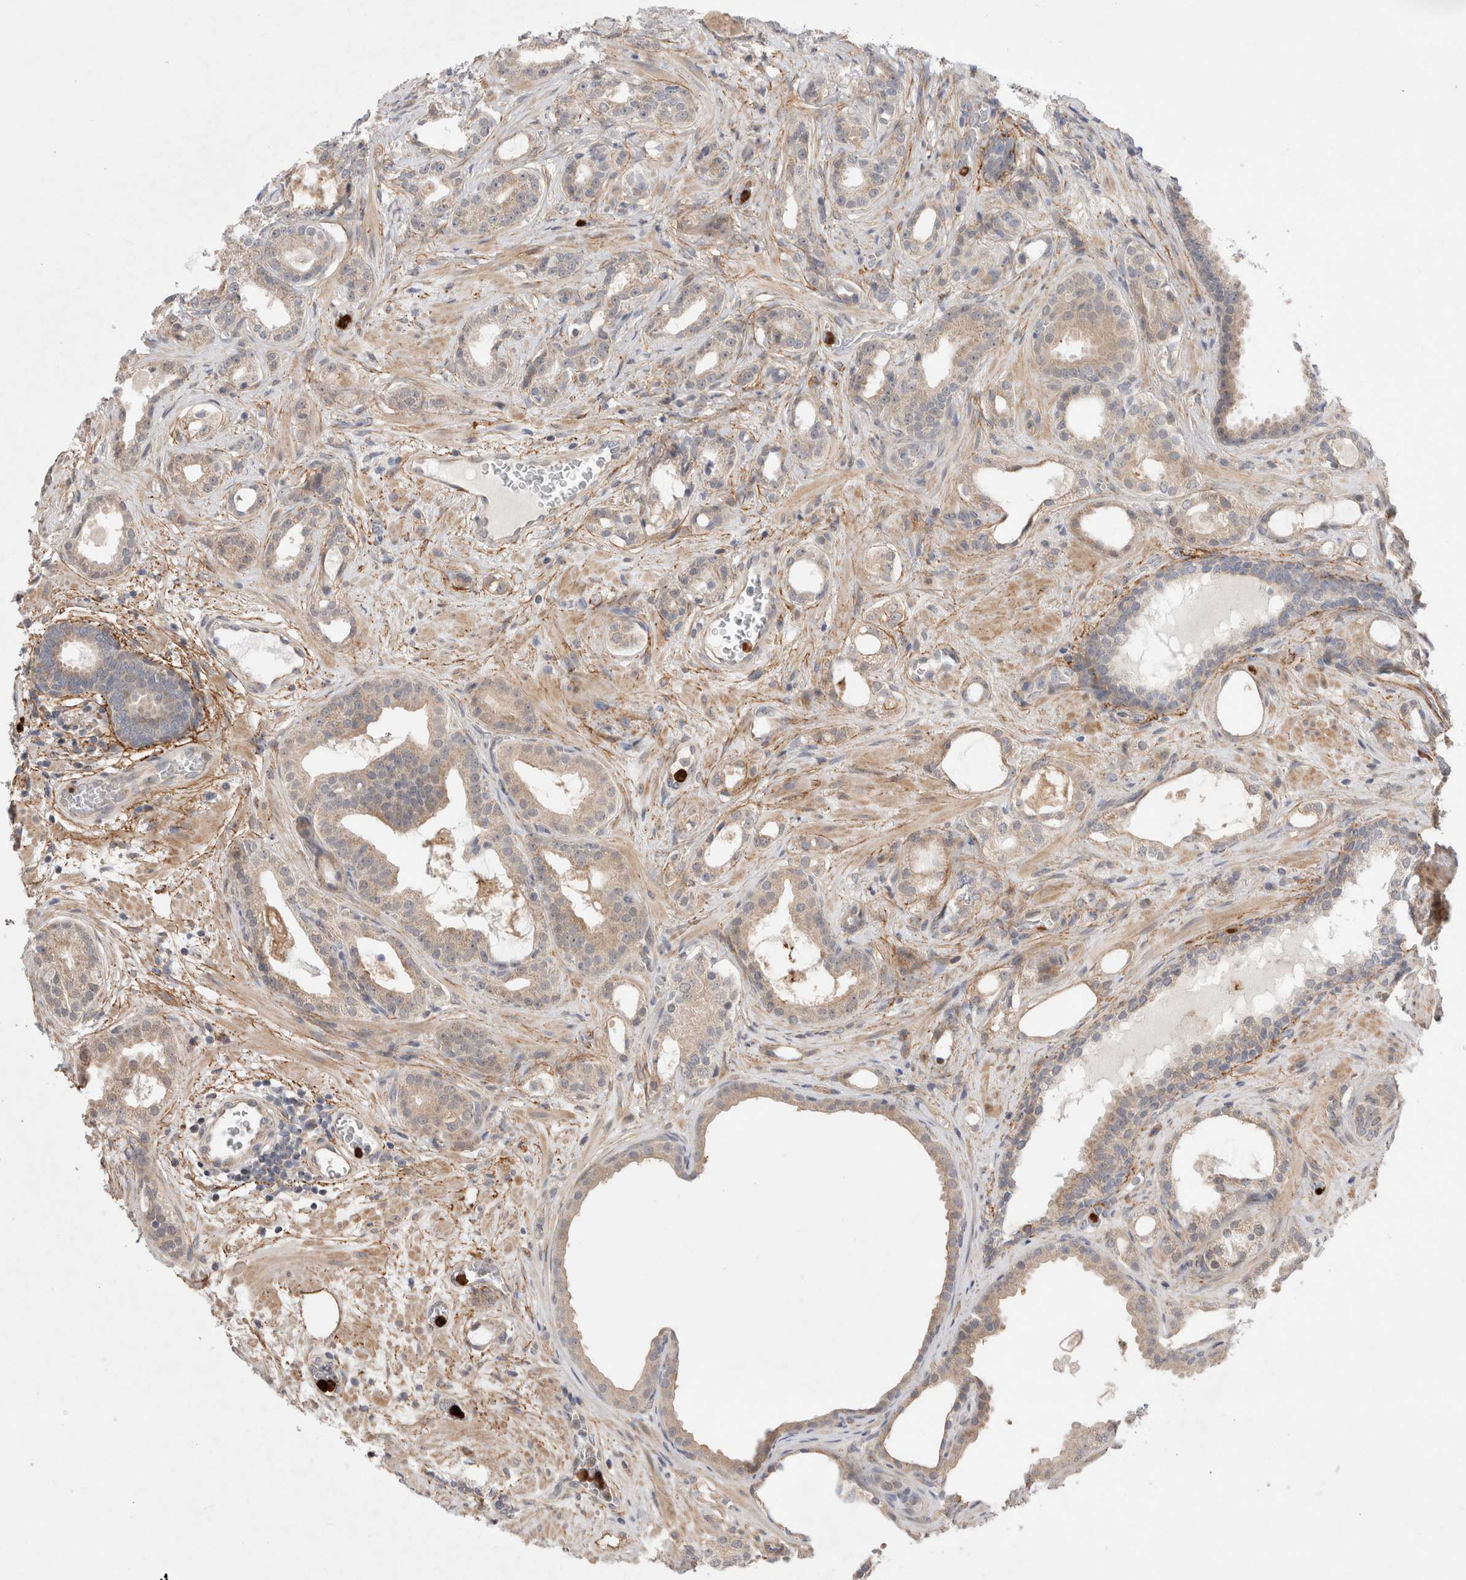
{"staining": {"intensity": "weak", "quantity": "<25%", "location": "cytoplasmic/membranous"}, "tissue": "prostate cancer", "cell_type": "Tumor cells", "image_type": "cancer", "snomed": [{"axis": "morphology", "description": "Adenocarcinoma, High grade"}, {"axis": "topography", "description": "Prostate"}], "caption": "The IHC image has no significant expression in tumor cells of prostate cancer (adenocarcinoma (high-grade)) tissue. (Stains: DAB immunohistochemistry (IHC) with hematoxylin counter stain, Microscopy: brightfield microscopy at high magnification).", "gene": "GSDMB", "patient": {"sex": "male", "age": 60}}